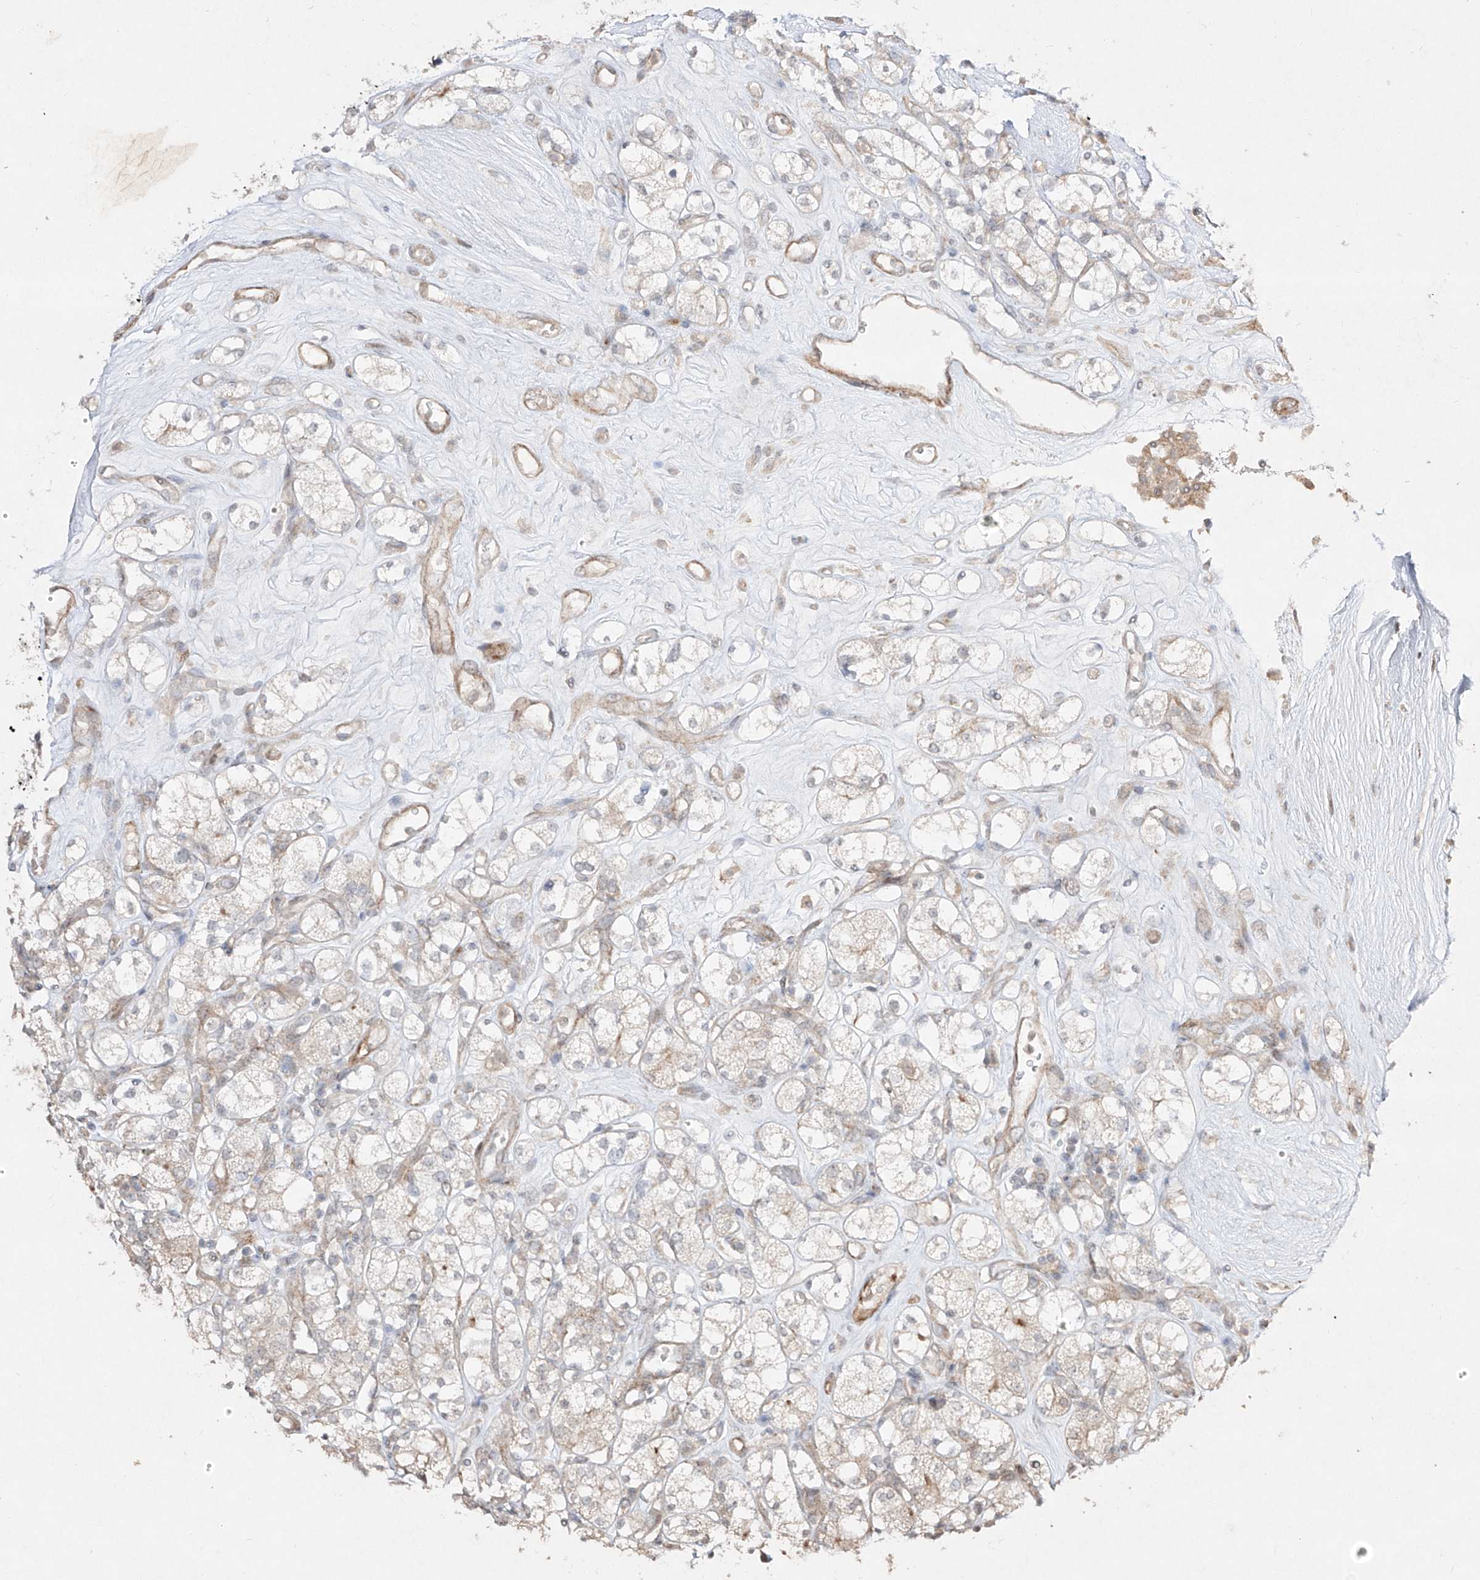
{"staining": {"intensity": "negative", "quantity": "none", "location": "none"}, "tissue": "renal cancer", "cell_type": "Tumor cells", "image_type": "cancer", "snomed": [{"axis": "morphology", "description": "Adenocarcinoma, NOS"}, {"axis": "topography", "description": "Kidney"}], "caption": "A histopathology image of human renal cancer (adenocarcinoma) is negative for staining in tumor cells. (DAB (3,3'-diaminobenzidine) immunohistochemistry (IHC), high magnification).", "gene": "KDM1B", "patient": {"sex": "male", "age": 77}}